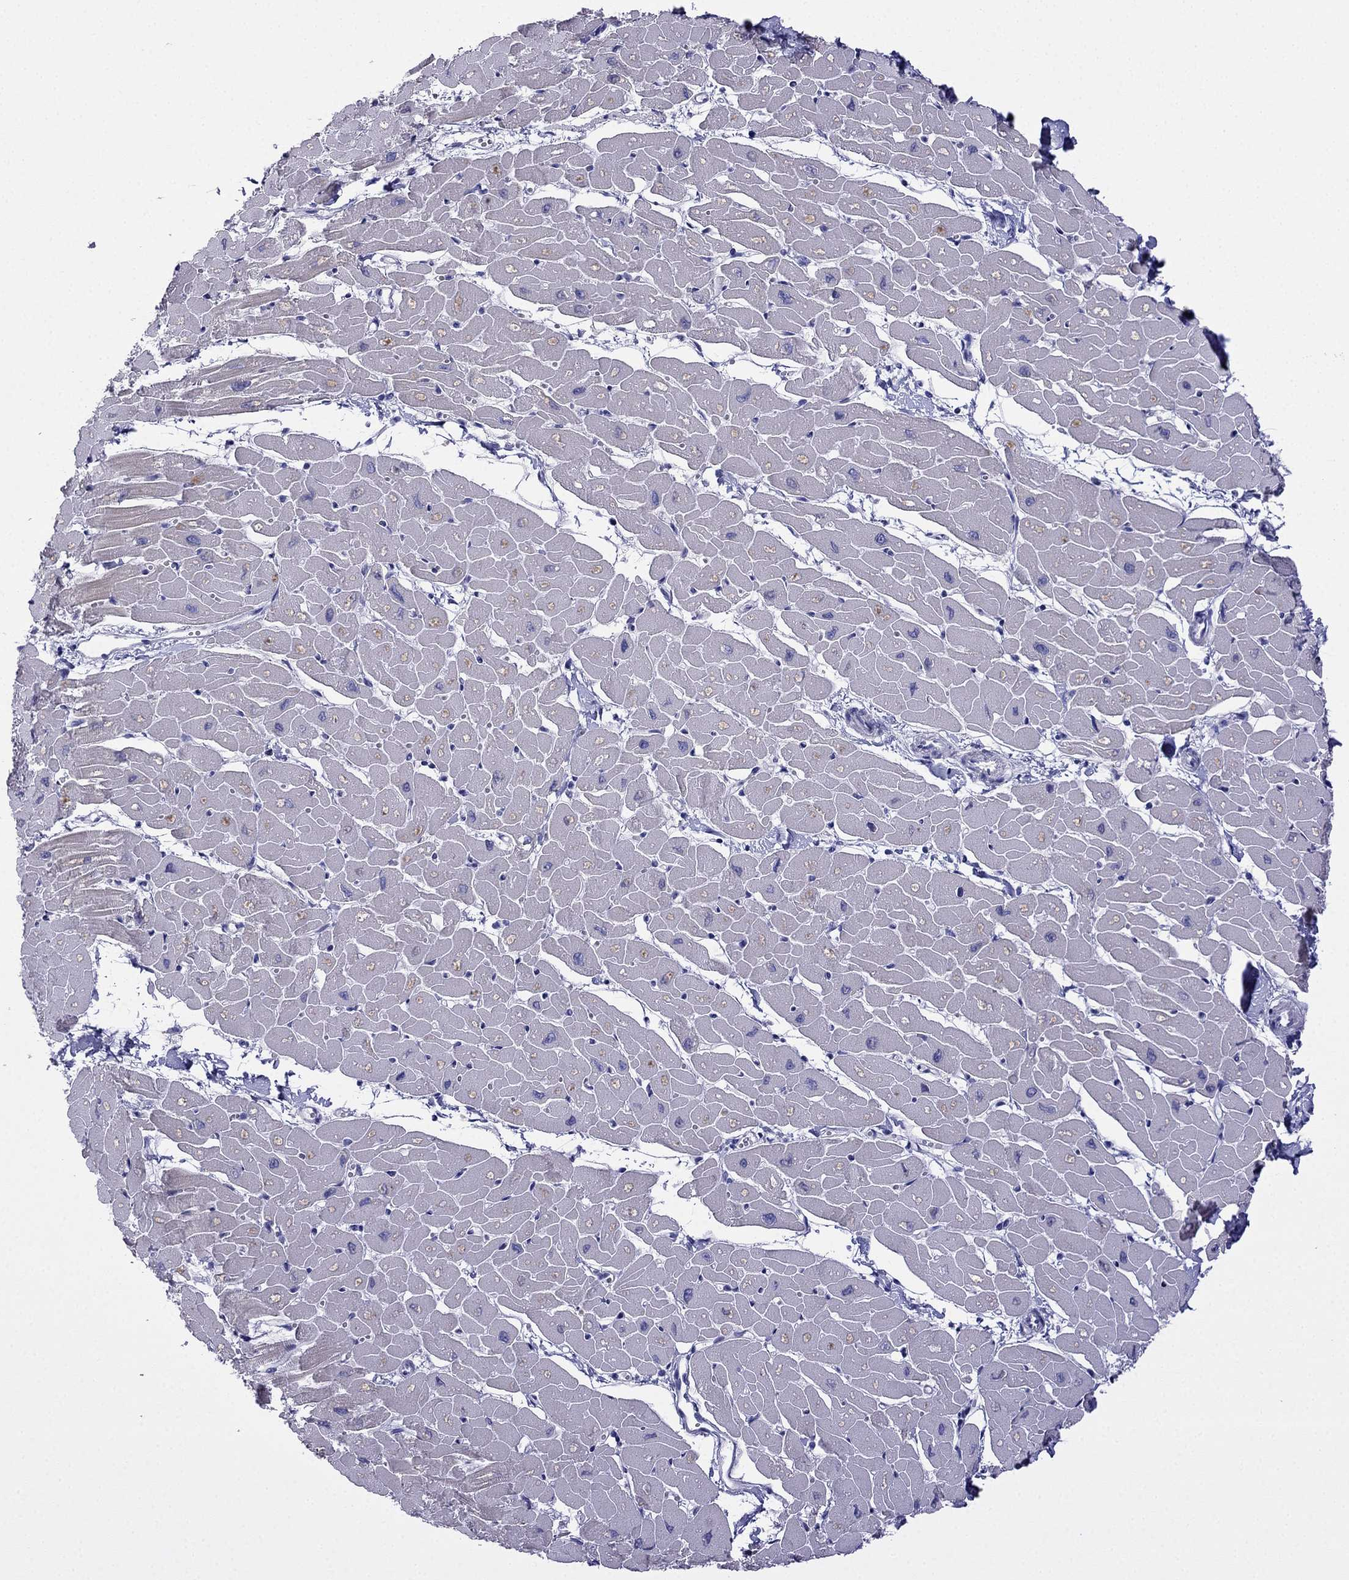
{"staining": {"intensity": "negative", "quantity": "none", "location": "none"}, "tissue": "heart muscle", "cell_type": "Cardiomyocytes", "image_type": "normal", "snomed": [{"axis": "morphology", "description": "Normal tissue, NOS"}, {"axis": "topography", "description": "Heart"}], "caption": "Immunohistochemistry histopathology image of benign heart muscle: human heart muscle stained with DAB (3,3'-diaminobenzidine) displays no significant protein positivity in cardiomyocytes.", "gene": "CDHR4", "patient": {"sex": "male", "age": 57}}